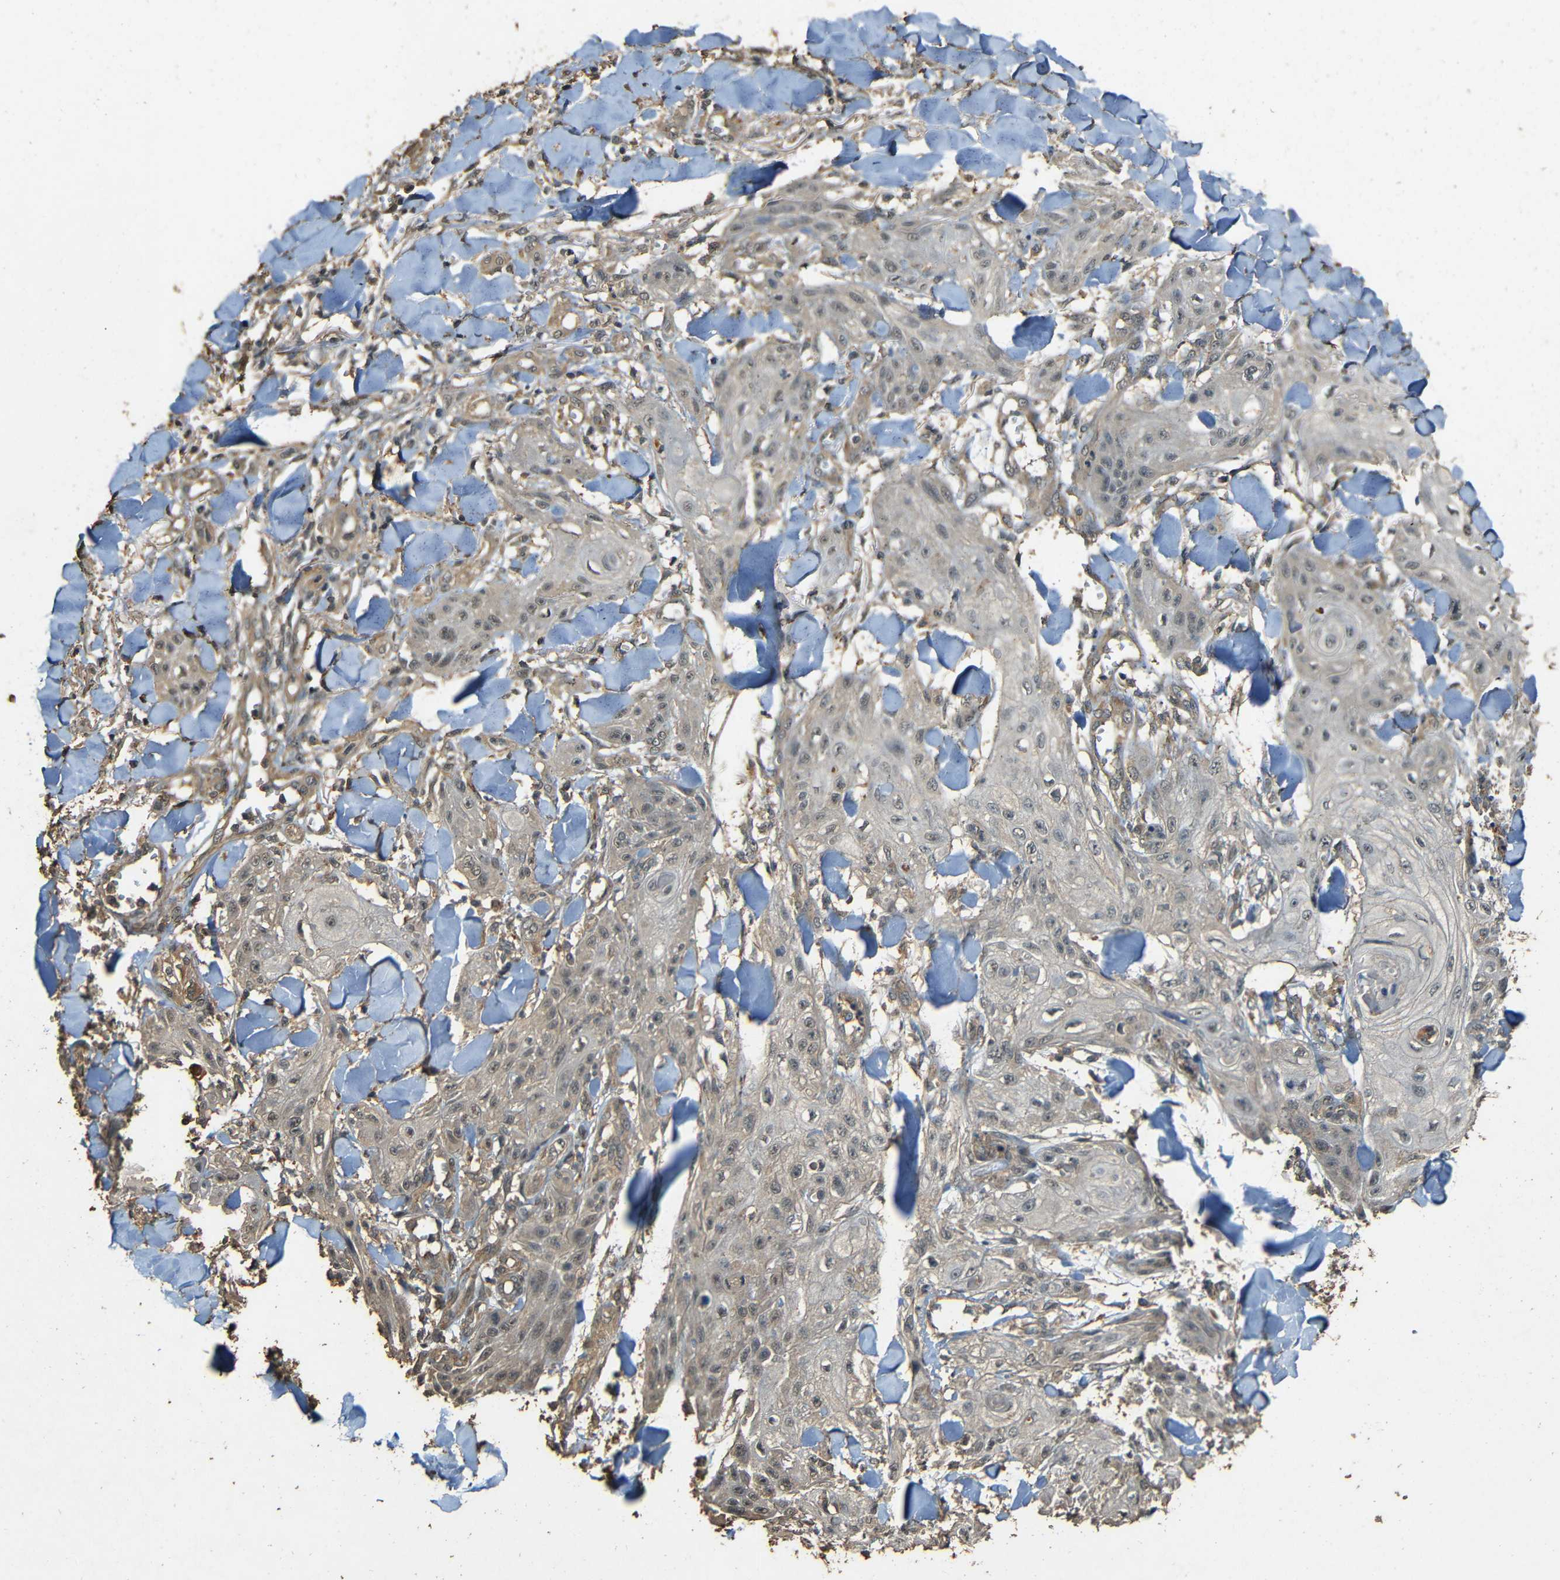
{"staining": {"intensity": "negative", "quantity": "none", "location": "none"}, "tissue": "skin cancer", "cell_type": "Tumor cells", "image_type": "cancer", "snomed": [{"axis": "morphology", "description": "Squamous cell carcinoma, NOS"}, {"axis": "topography", "description": "Skin"}], "caption": "Immunohistochemistry (IHC) image of neoplastic tissue: skin cancer stained with DAB (3,3'-diaminobenzidine) shows no significant protein staining in tumor cells. Brightfield microscopy of immunohistochemistry (IHC) stained with DAB (3,3'-diaminobenzidine) (brown) and hematoxylin (blue), captured at high magnification.", "gene": "PDE5A", "patient": {"sex": "male", "age": 74}}